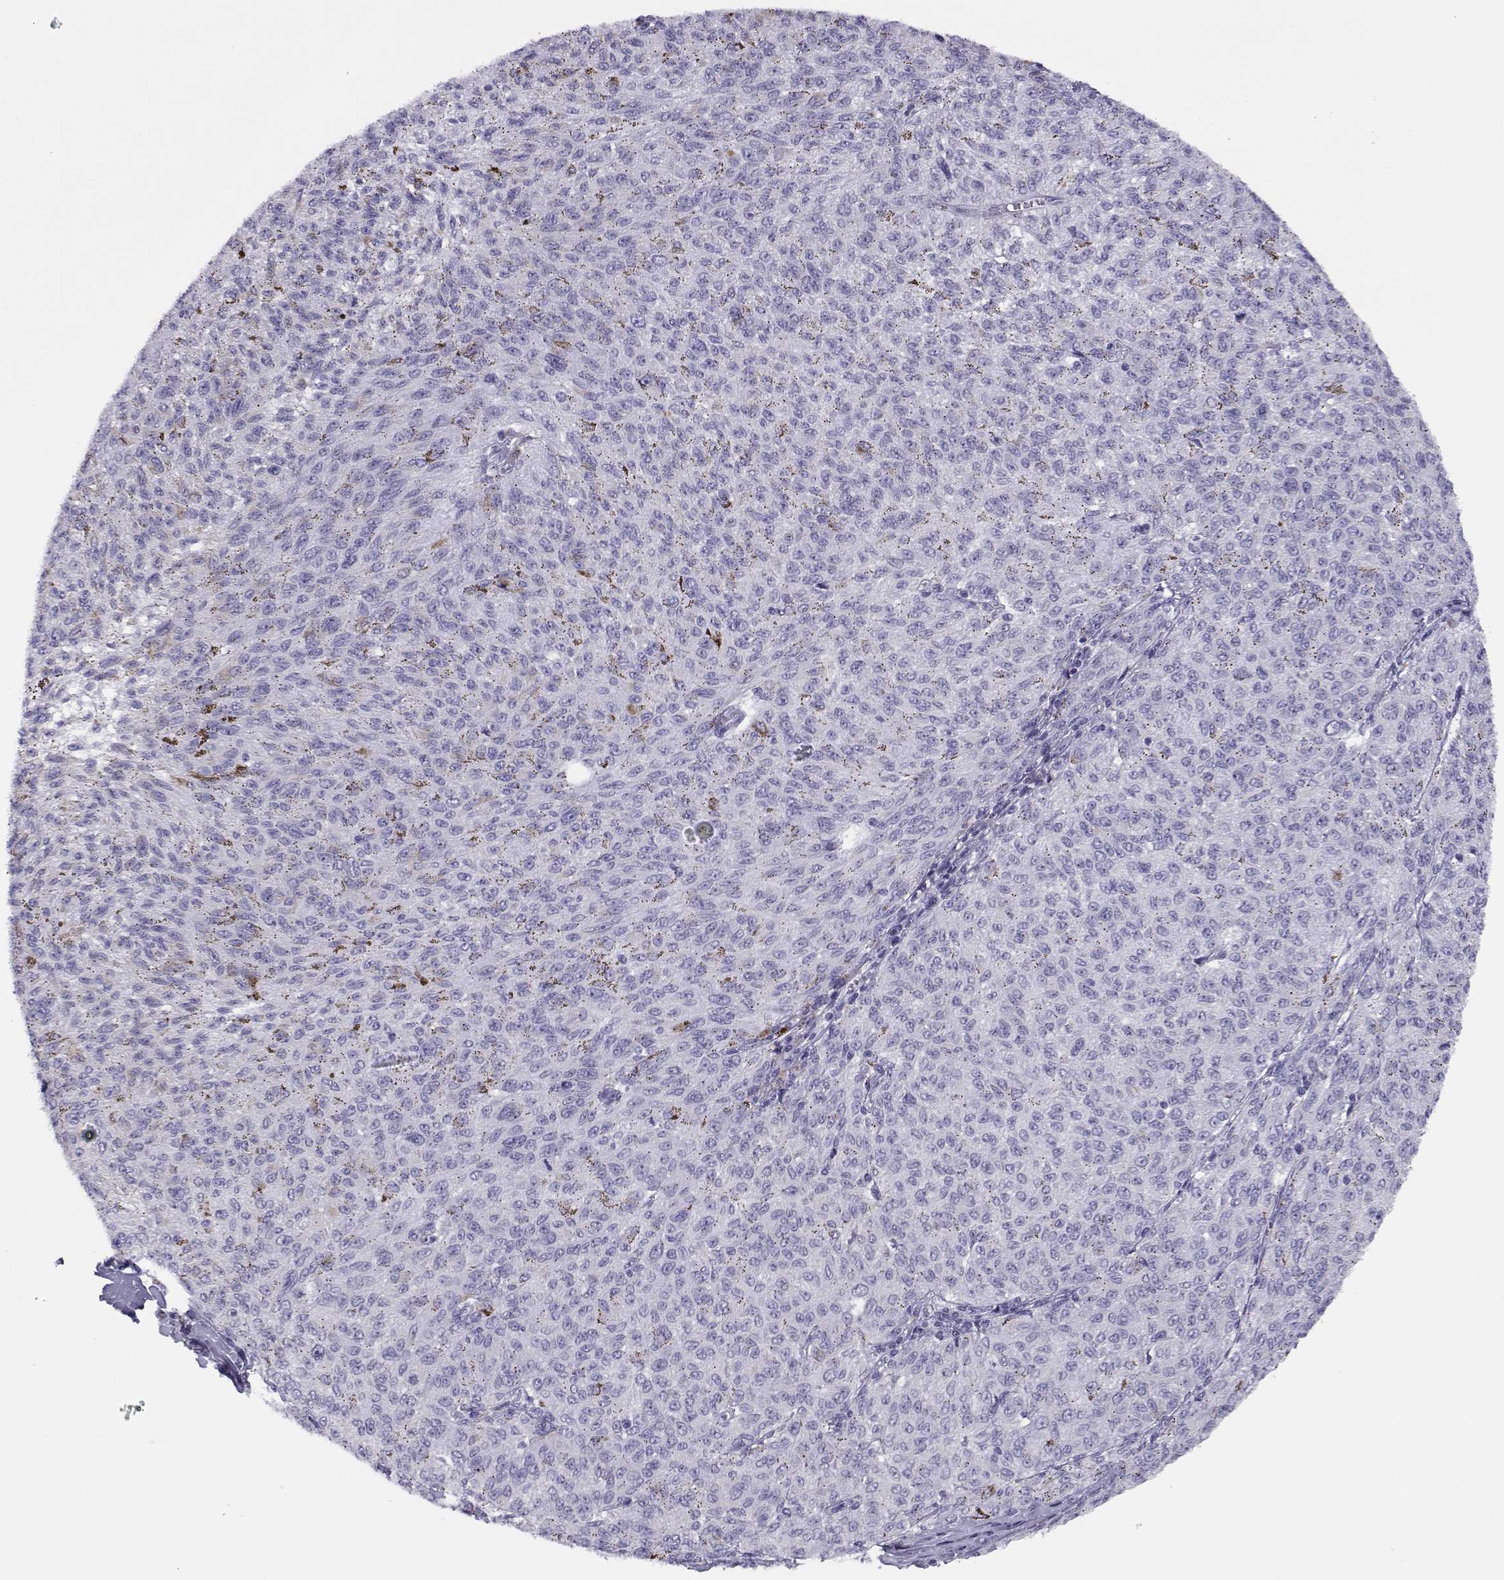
{"staining": {"intensity": "negative", "quantity": "none", "location": "none"}, "tissue": "melanoma", "cell_type": "Tumor cells", "image_type": "cancer", "snomed": [{"axis": "morphology", "description": "Malignant melanoma, NOS"}, {"axis": "topography", "description": "Skin"}], "caption": "There is no significant staining in tumor cells of melanoma.", "gene": "CFAP77", "patient": {"sex": "female", "age": 72}}